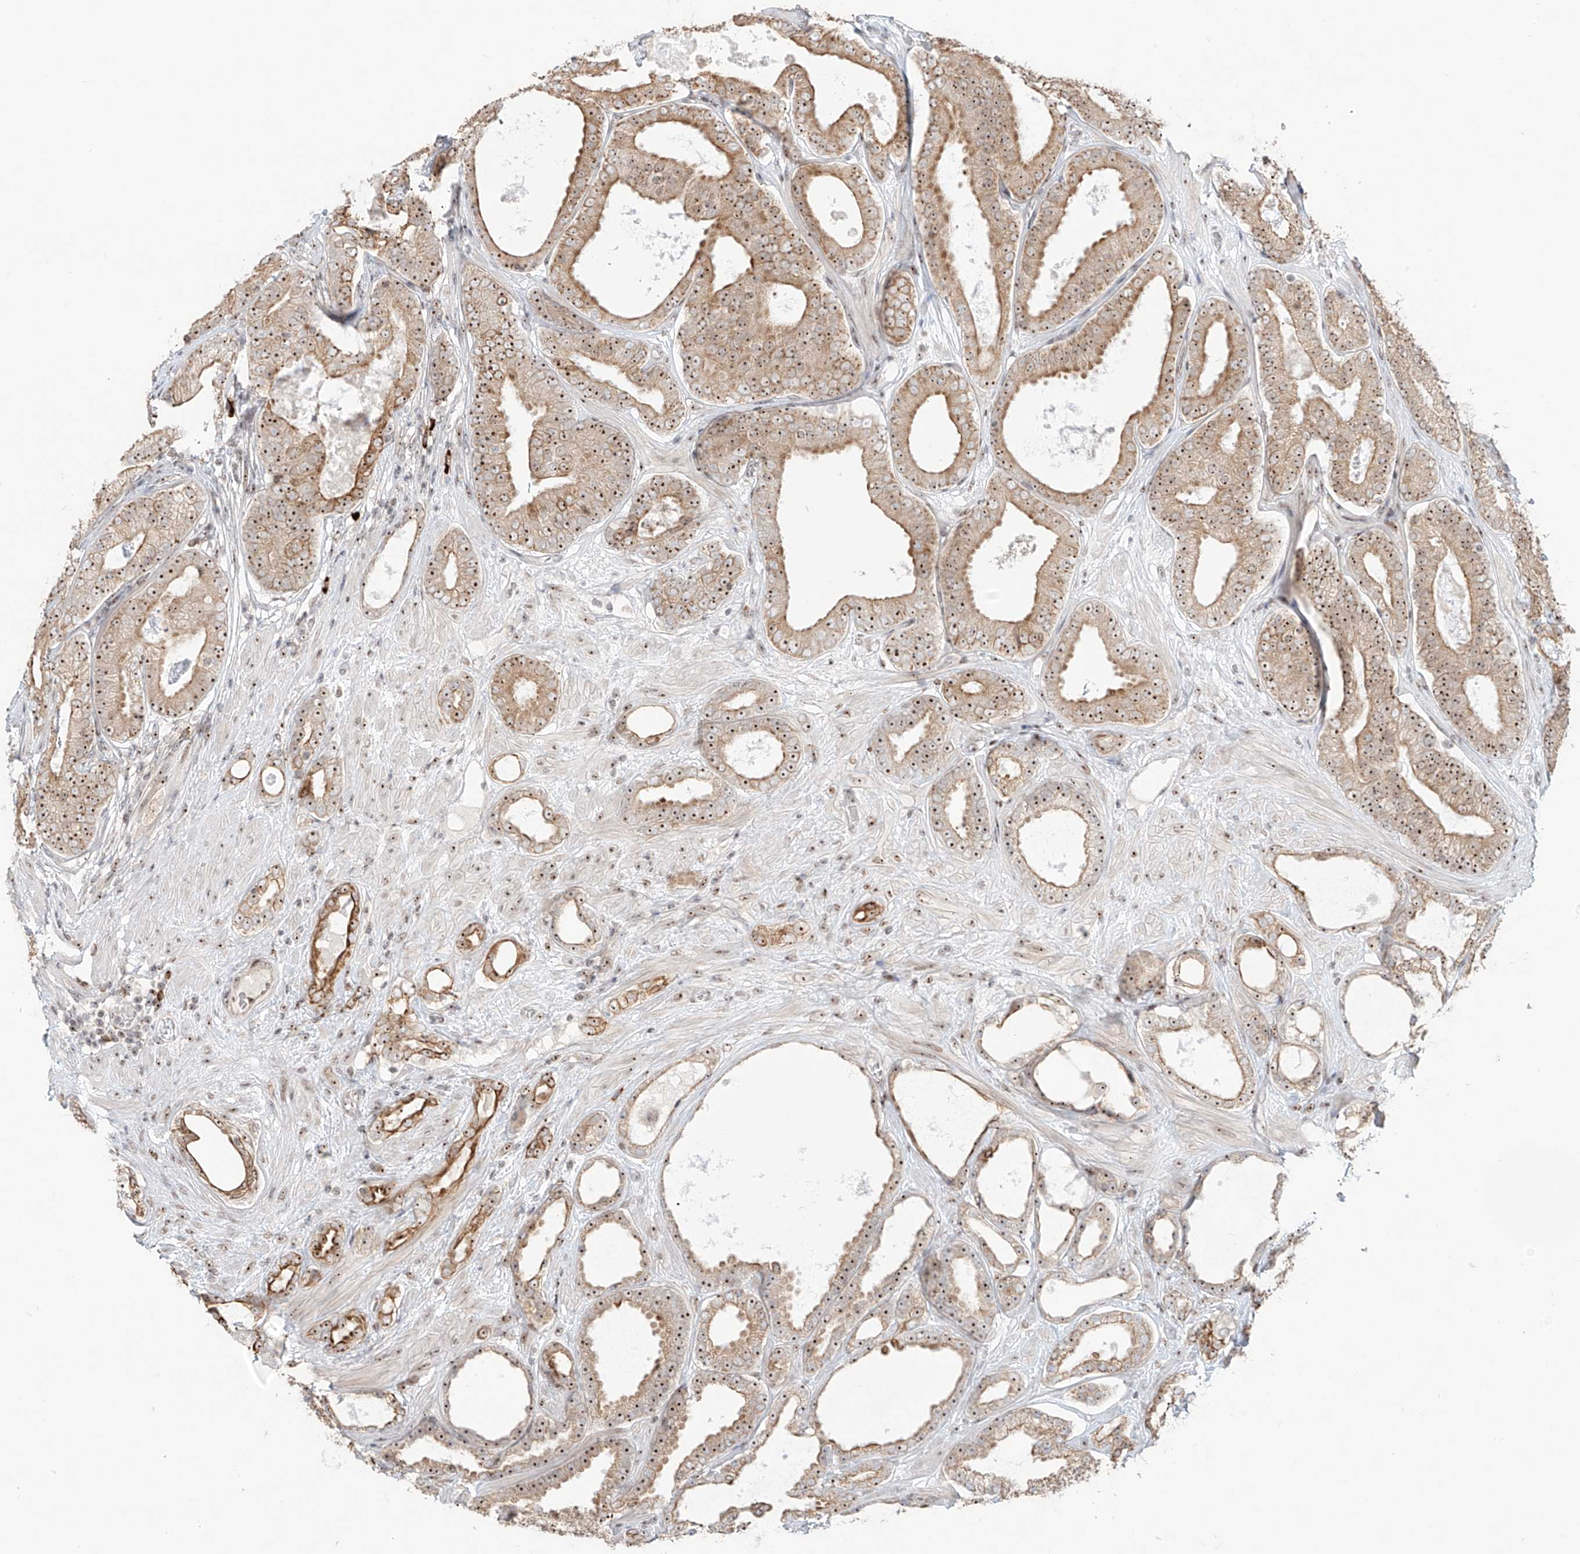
{"staining": {"intensity": "moderate", "quantity": ">75%", "location": "cytoplasmic/membranous,nuclear"}, "tissue": "prostate cancer", "cell_type": "Tumor cells", "image_type": "cancer", "snomed": [{"axis": "morphology", "description": "Adenocarcinoma, High grade"}, {"axis": "topography", "description": "Prostate"}], "caption": "Immunohistochemistry staining of adenocarcinoma (high-grade) (prostate), which demonstrates medium levels of moderate cytoplasmic/membranous and nuclear staining in about >75% of tumor cells indicating moderate cytoplasmic/membranous and nuclear protein expression. The staining was performed using DAB (brown) for protein detection and nuclei were counterstained in hematoxylin (blue).", "gene": "ZNF512", "patient": {"sex": "male", "age": 60}}